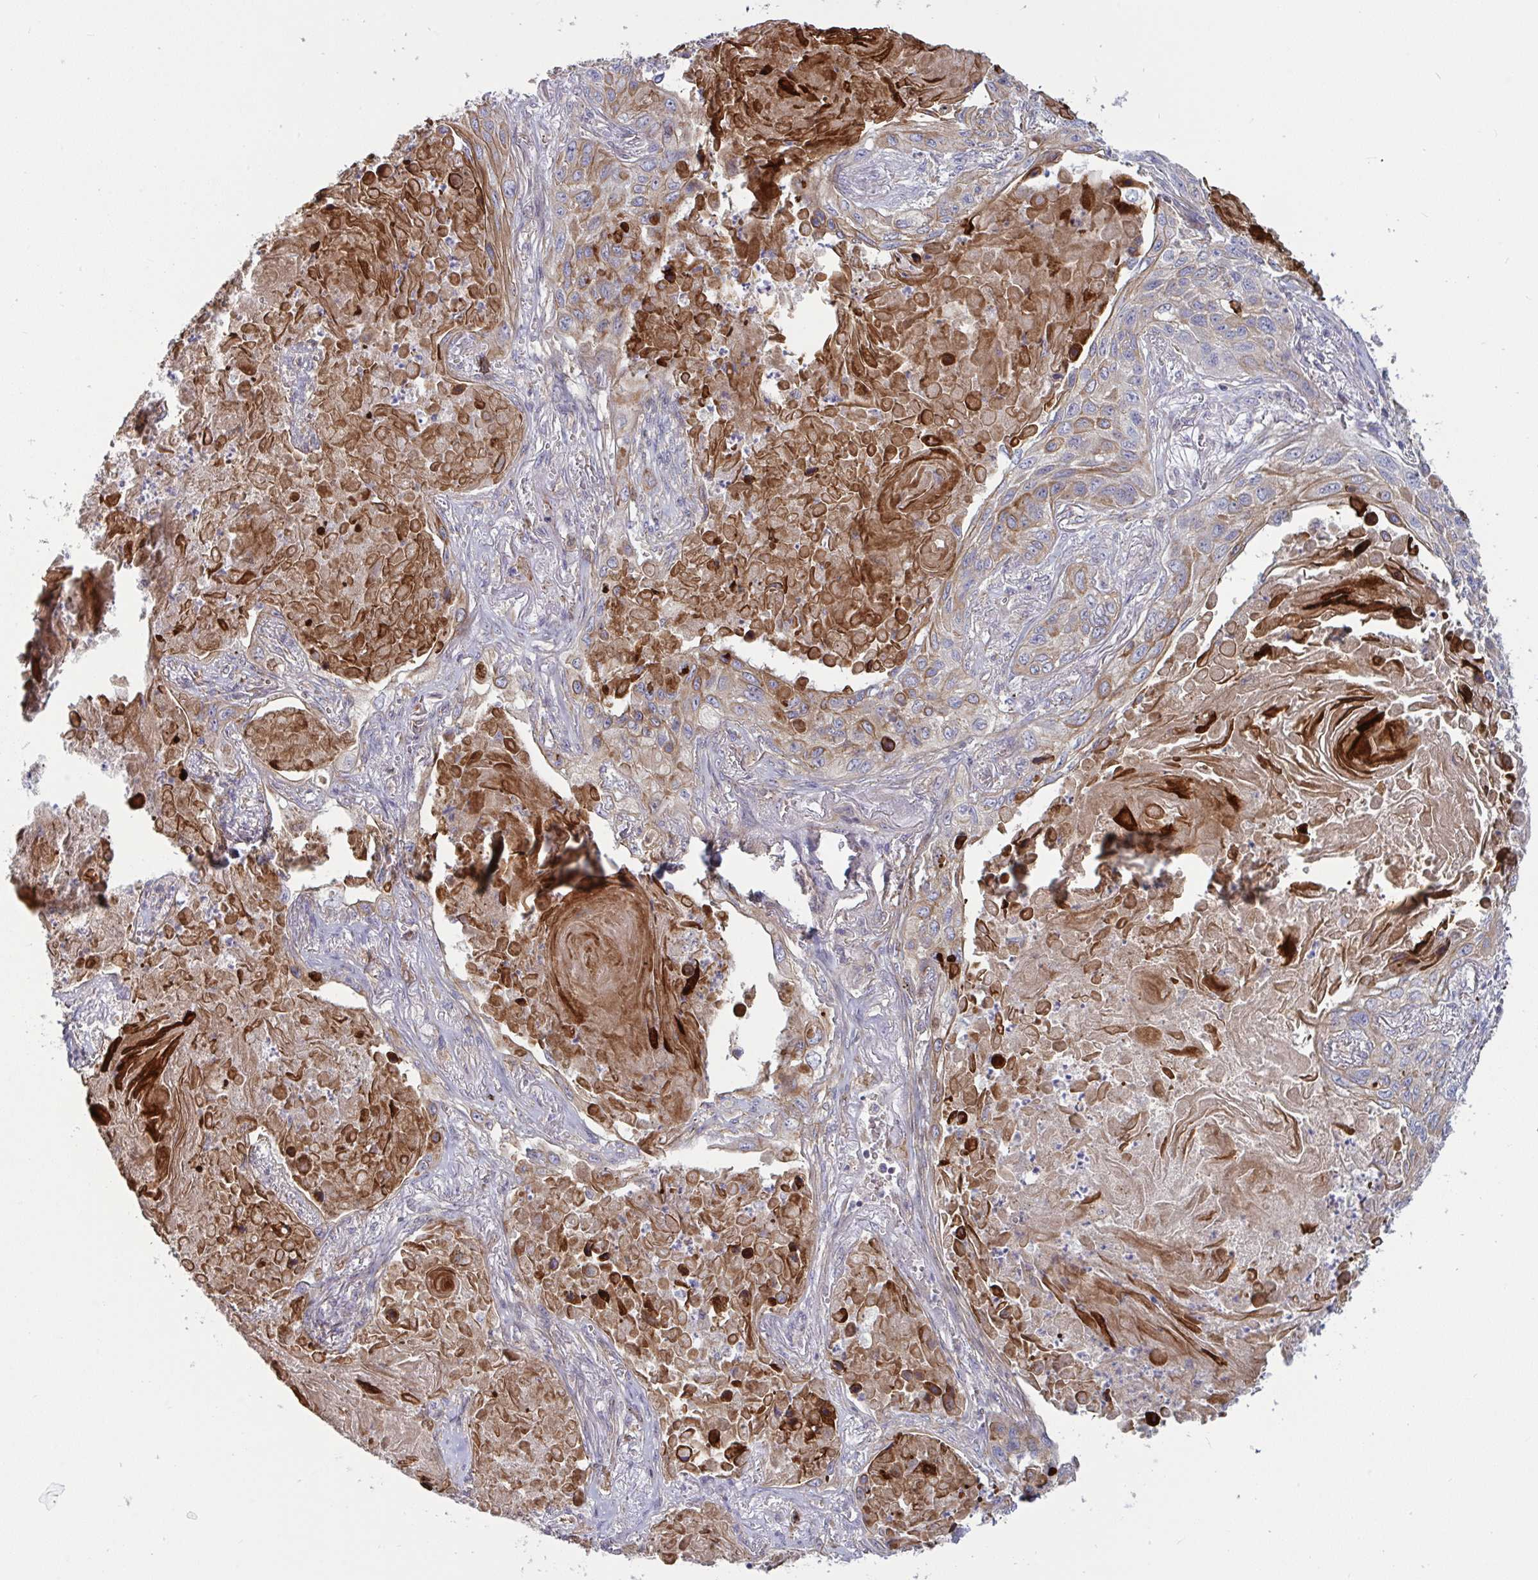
{"staining": {"intensity": "moderate", "quantity": "25%-75%", "location": "cytoplasmic/membranous"}, "tissue": "lung cancer", "cell_type": "Tumor cells", "image_type": "cancer", "snomed": [{"axis": "morphology", "description": "Squamous cell carcinoma, NOS"}, {"axis": "topography", "description": "Lung"}], "caption": "Squamous cell carcinoma (lung) stained with DAB IHC displays medium levels of moderate cytoplasmic/membranous positivity in about 25%-75% of tumor cells.", "gene": "TANK", "patient": {"sex": "male", "age": 75}}